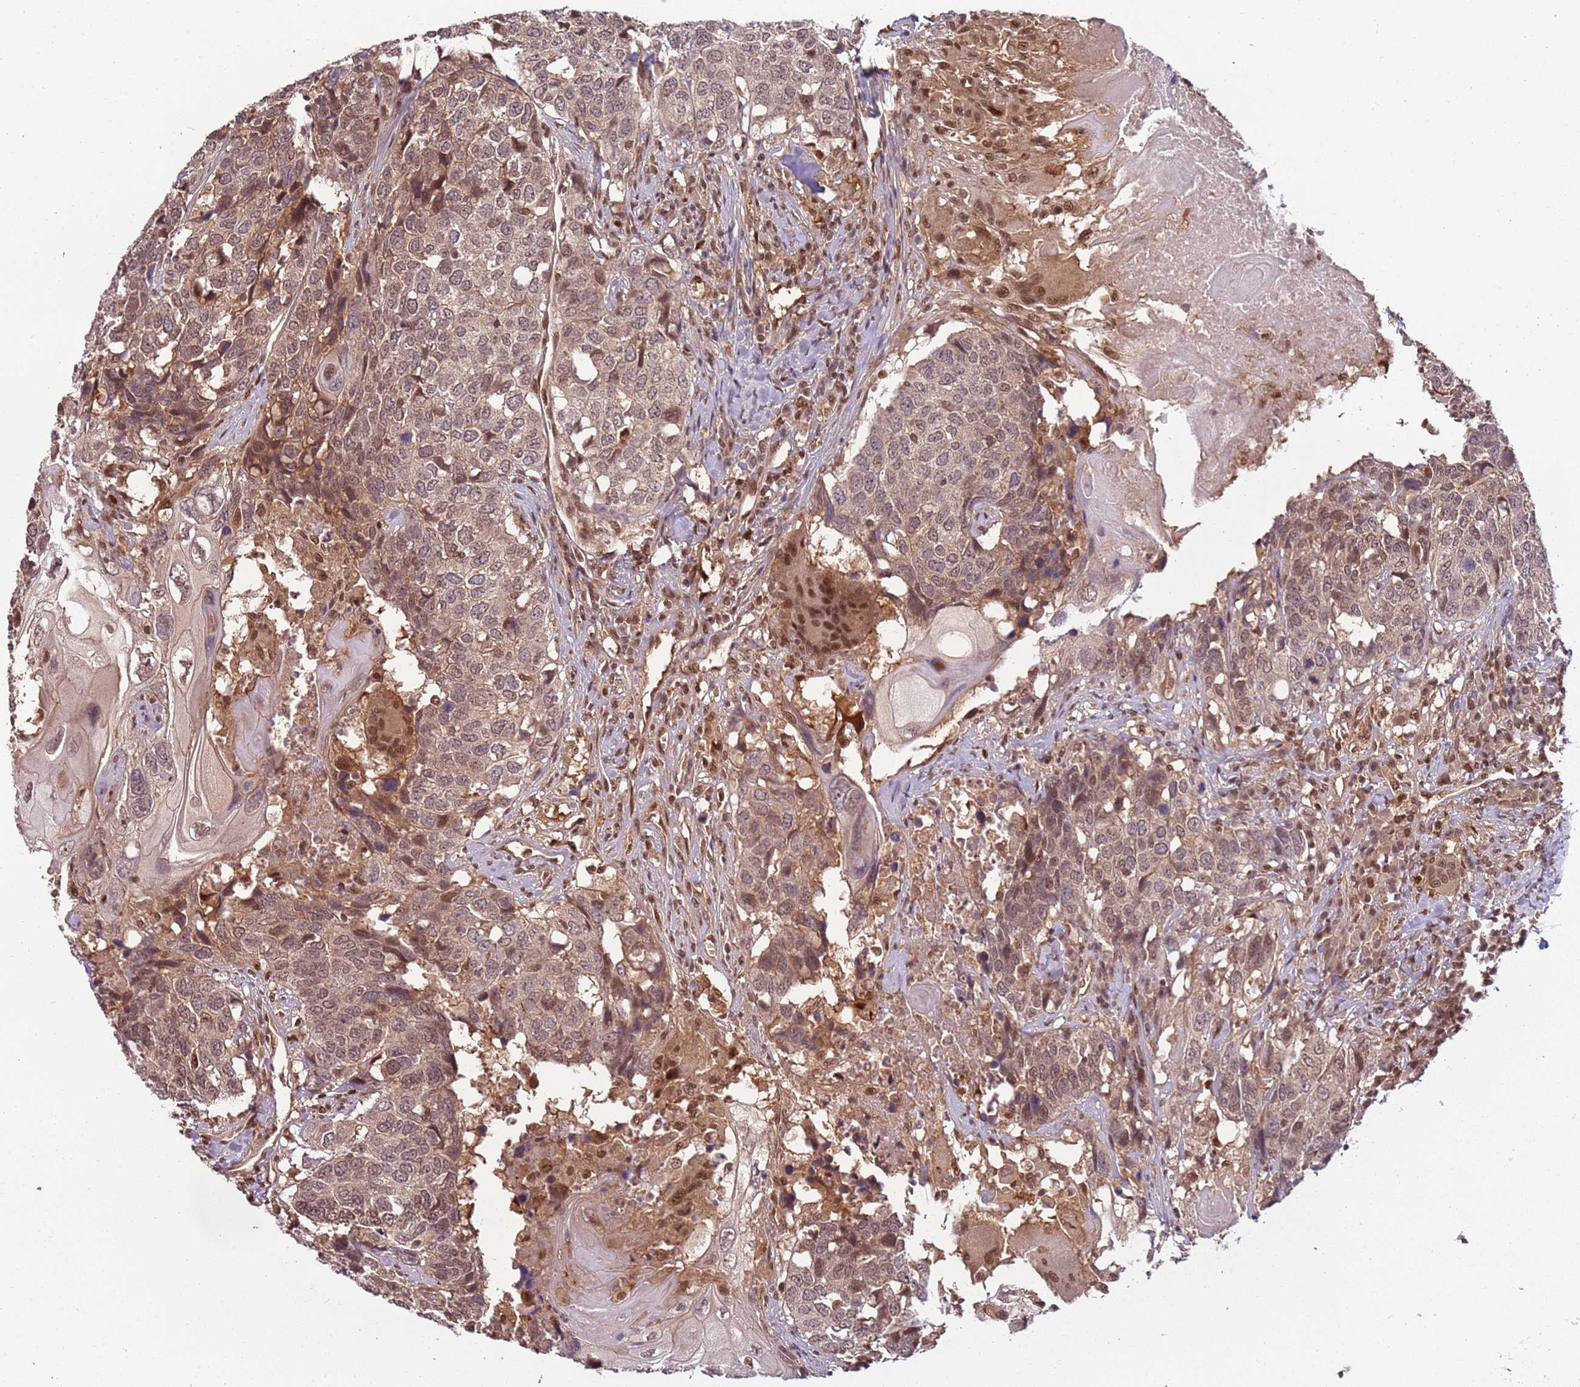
{"staining": {"intensity": "weak", "quantity": "25%-75%", "location": "cytoplasmic/membranous,nuclear"}, "tissue": "head and neck cancer", "cell_type": "Tumor cells", "image_type": "cancer", "snomed": [{"axis": "morphology", "description": "Squamous cell carcinoma, NOS"}, {"axis": "topography", "description": "Head-Neck"}], "caption": "Immunohistochemical staining of human head and neck cancer demonstrates low levels of weak cytoplasmic/membranous and nuclear expression in about 25%-75% of tumor cells.", "gene": "PGLS", "patient": {"sex": "male", "age": 66}}